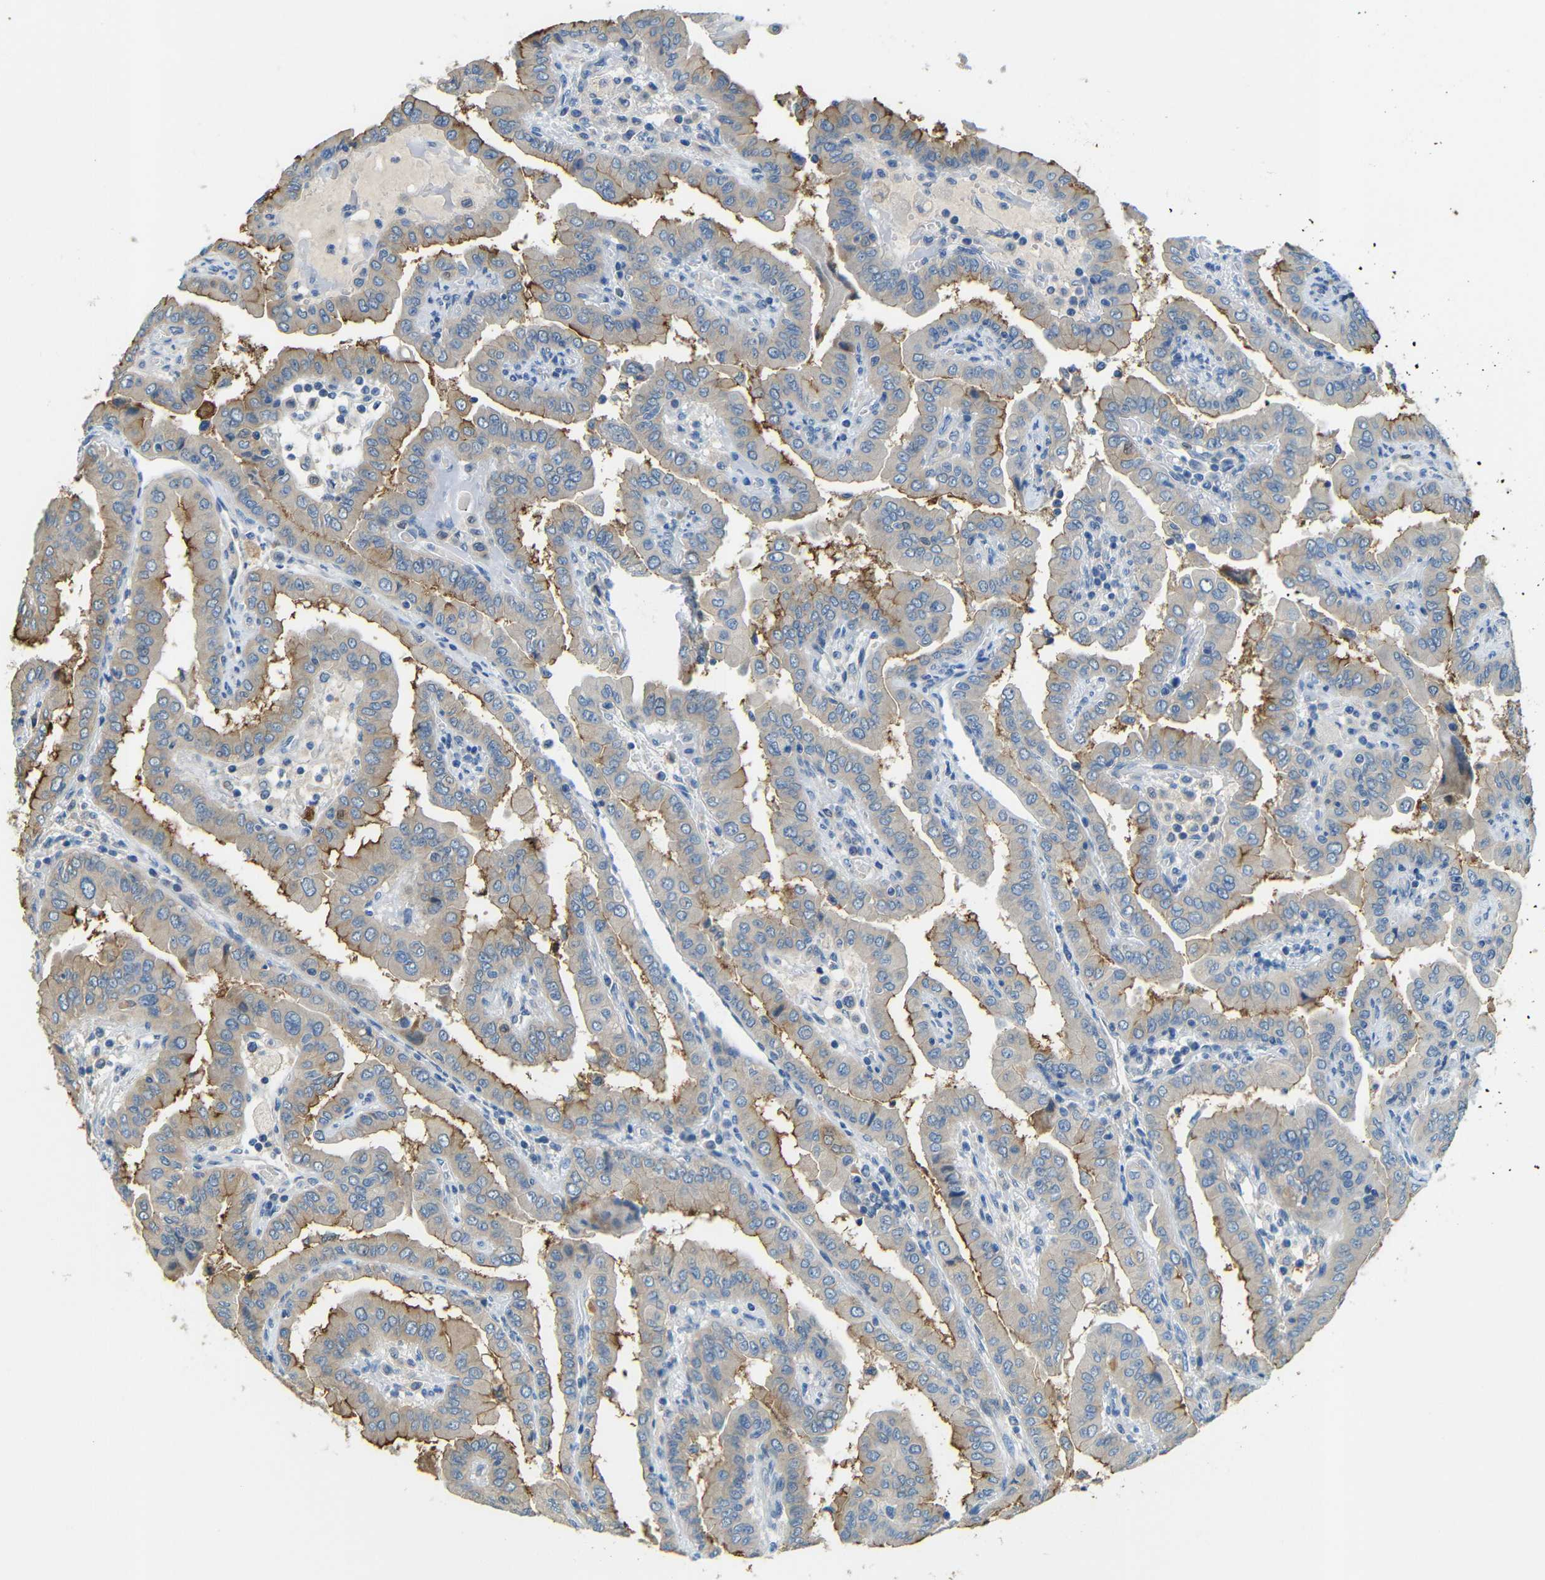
{"staining": {"intensity": "moderate", "quantity": "25%-75%", "location": "cytoplasmic/membranous"}, "tissue": "thyroid cancer", "cell_type": "Tumor cells", "image_type": "cancer", "snomed": [{"axis": "morphology", "description": "Papillary adenocarcinoma, NOS"}, {"axis": "topography", "description": "Thyroid gland"}], "caption": "The histopathology image displays a brown stain indicating the presence of a protein in the cytoplasmic/membranous of tumor cells in thyroid cancer (papillary adenocarcinoma). The staining was performed using DAB to visualize the protein expression in brown, while the nuclei were stained in blue with hematoxylin (Magnification: 20x).", "gene": "FNDC3A", "patient": {"sex": "male", "age": 33}}